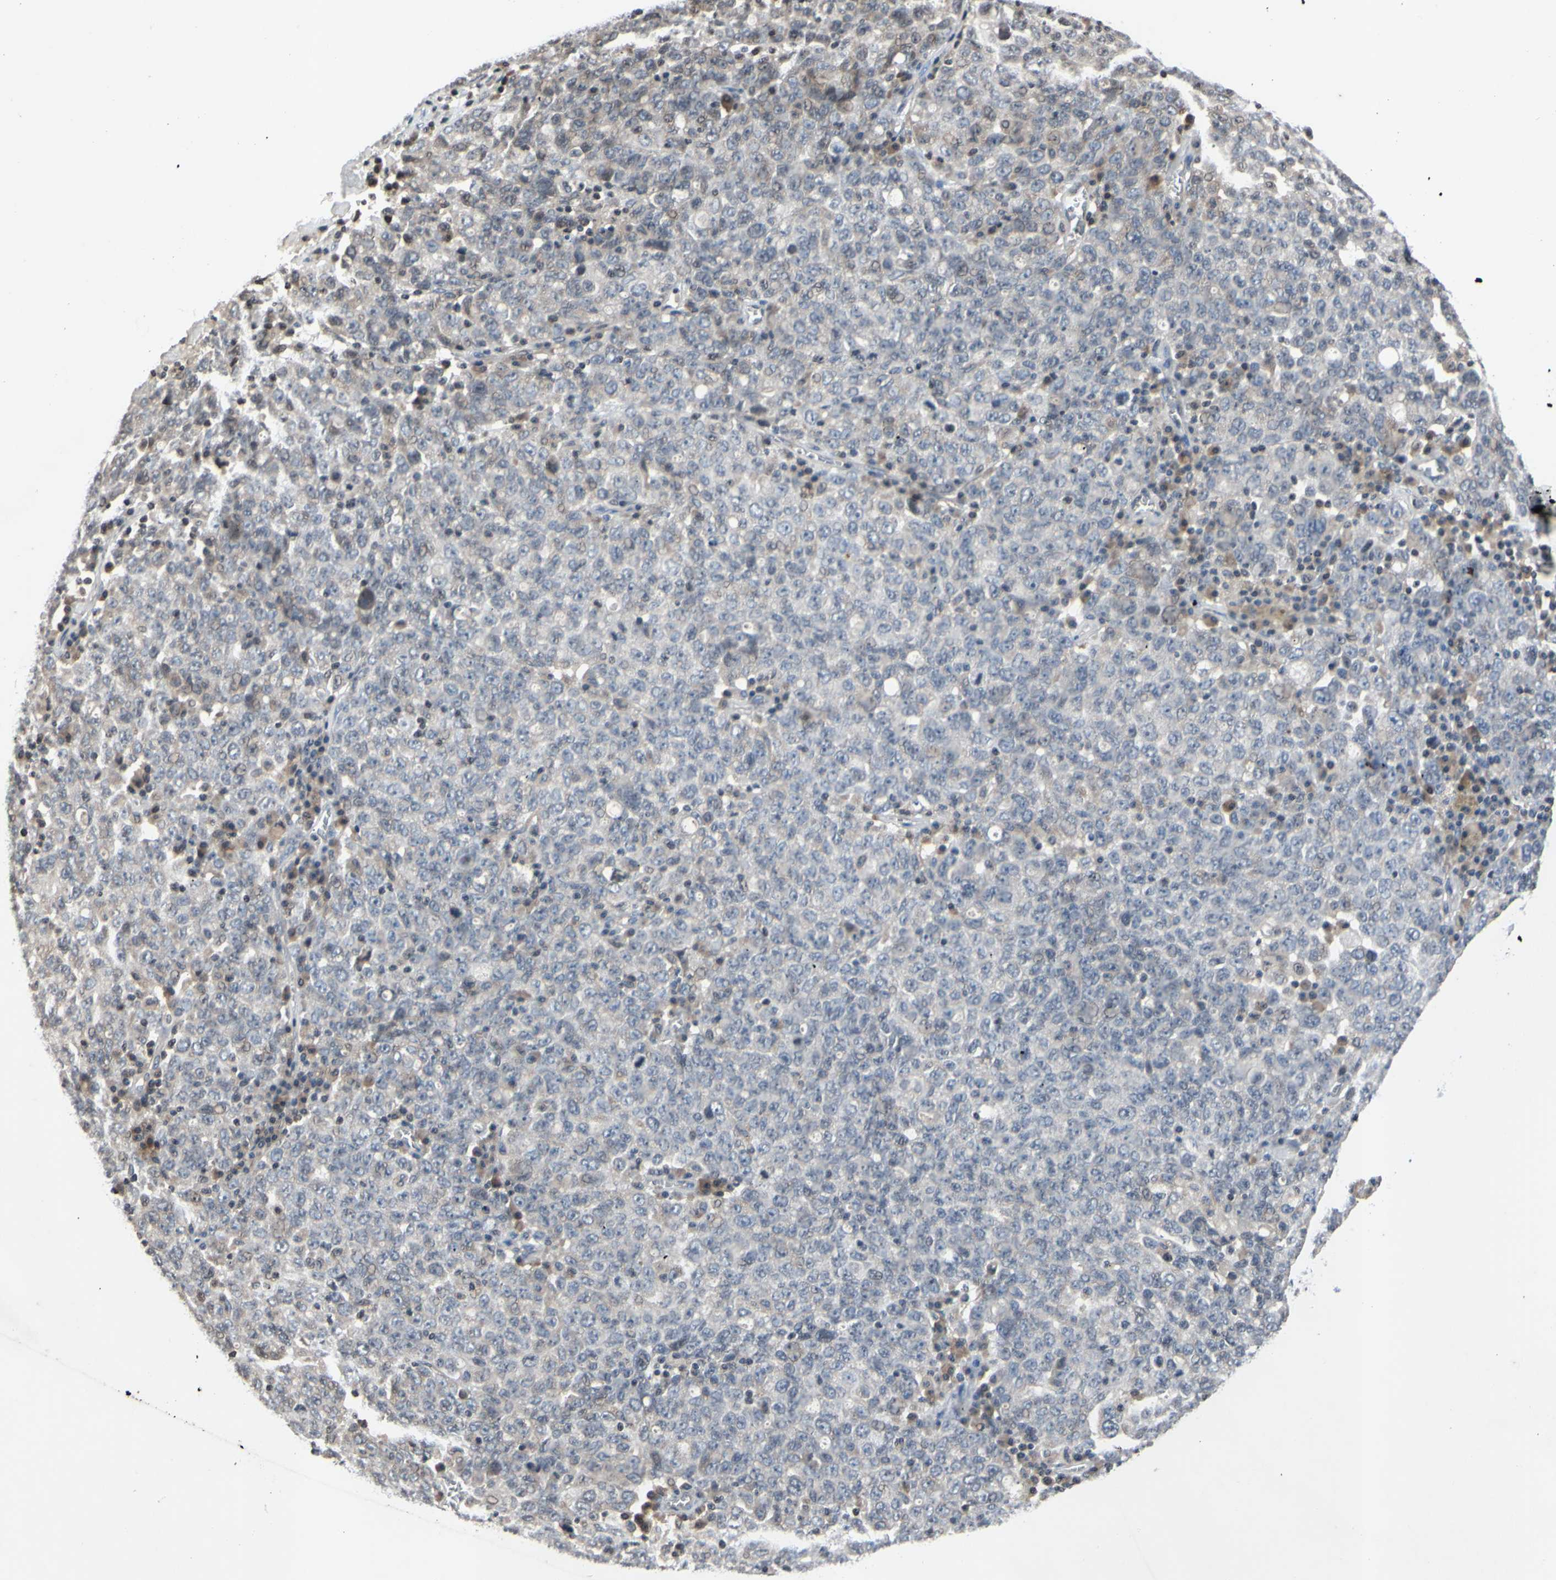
{"staining": {"intensity": "negative", "quantity": "none", "location": "none"}, "tissue": "ovarian cancer", "cell_type": "Tumor cells", "image_type": "cancer", "snomed": [{"axis": "morphology", "description": "Carcinoma, endometroid"}, {"axis": "topography", "description": "Ovary"}], "caption": "Tumor cells show no significant protein expression in ovarian endometroid carcinoma.", "gene": "ARG1", "patient": {"sex": "female", "age": 62}}